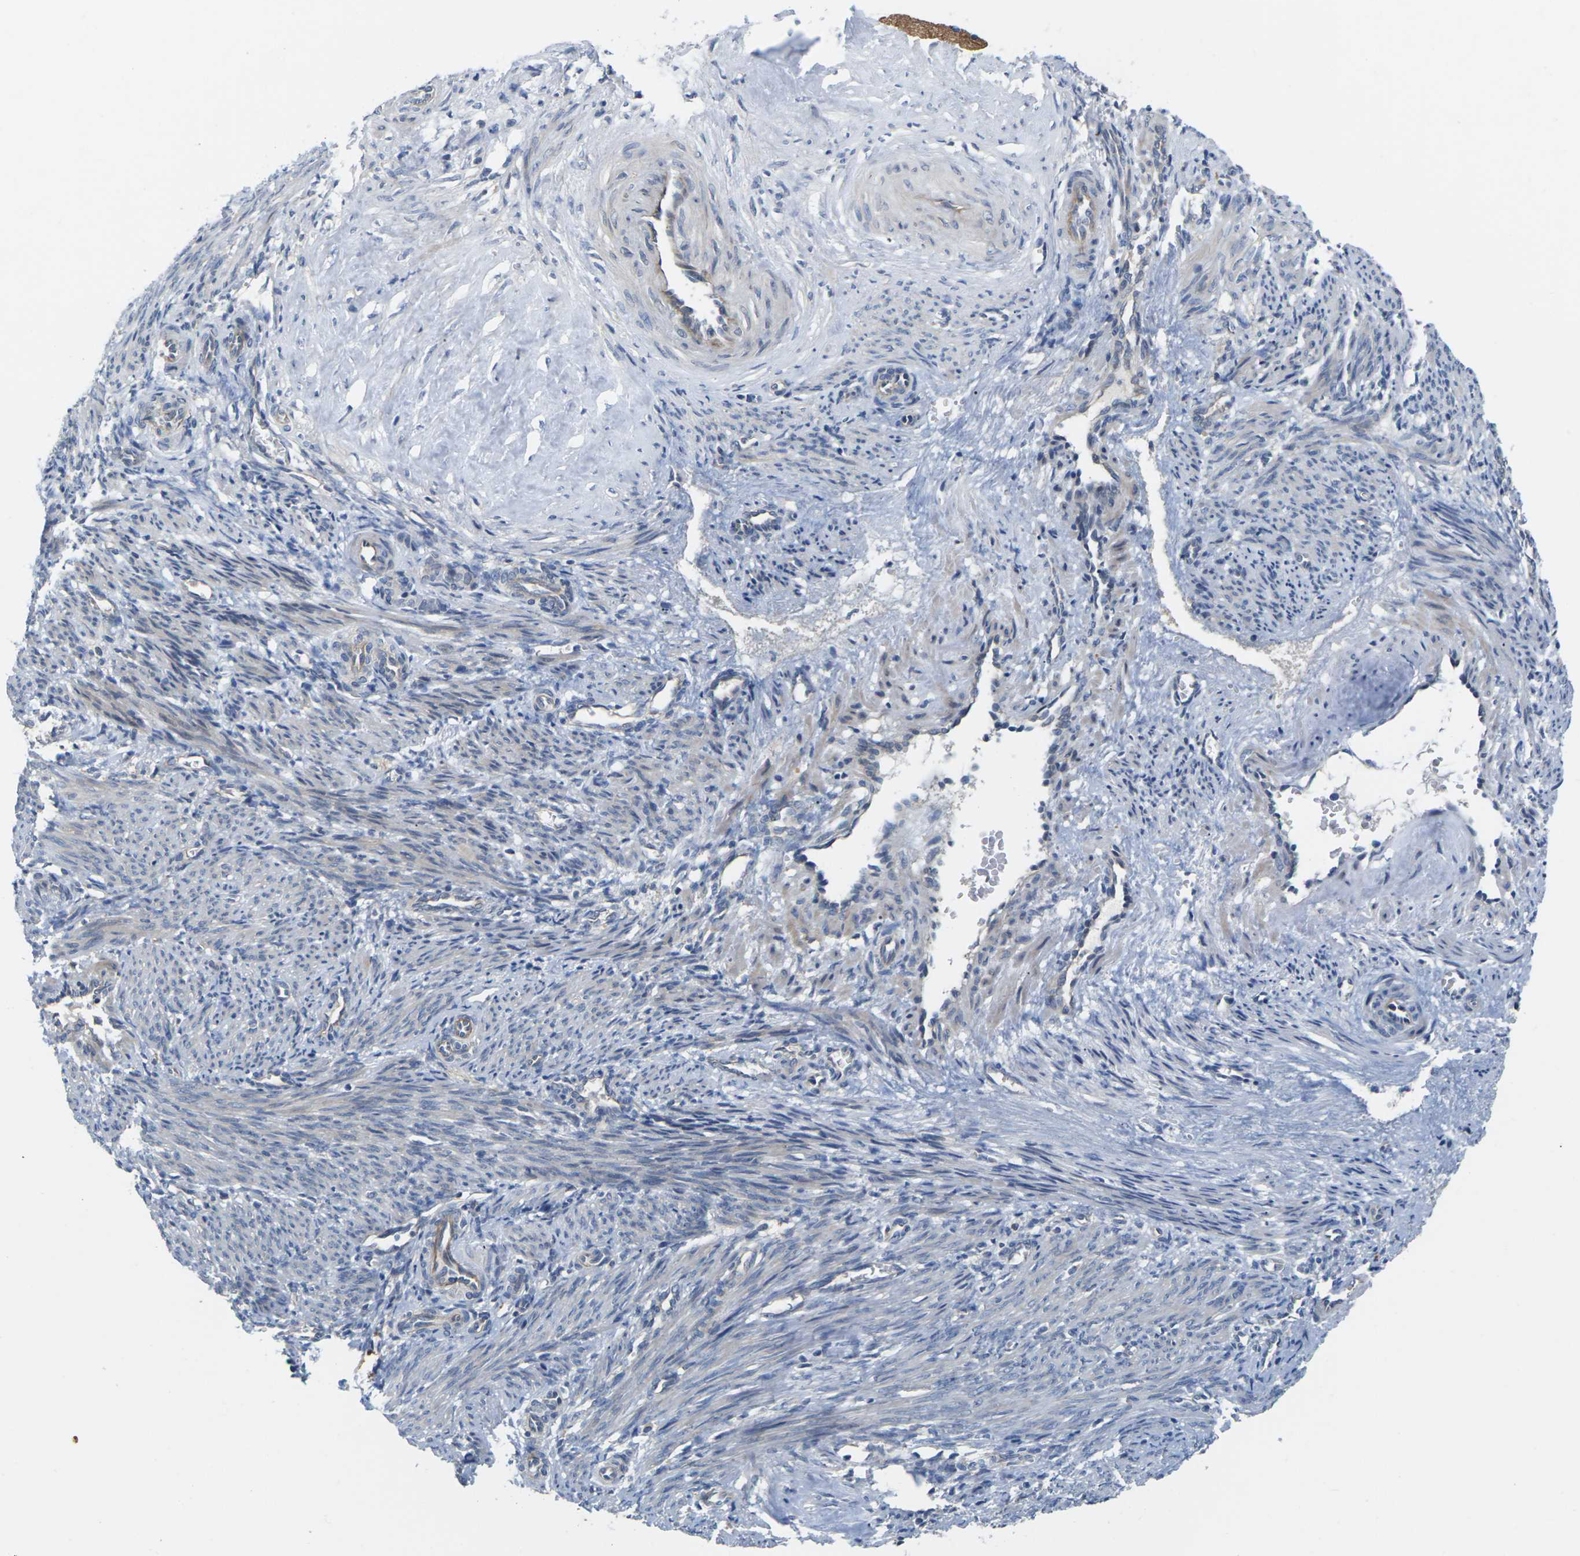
{"staining": {"intensity": "negative", "quantity": "none", "location": "none"}, "tissue": "smooth muscle", "cell_type": "Smooth muscle cells", "image_type": "normal", "snomed": [{"axis": "morphology", "description": "Normal tissue, NOS"}, {"axis": "topography", "description": "Endometrium"}], "caption": "Protein analysis of benign smooth muscle exhibits no significant expression in smooth muscle cells.", "gene": "SCNN1A", "patient": {"sex": "female", "age": 33}}